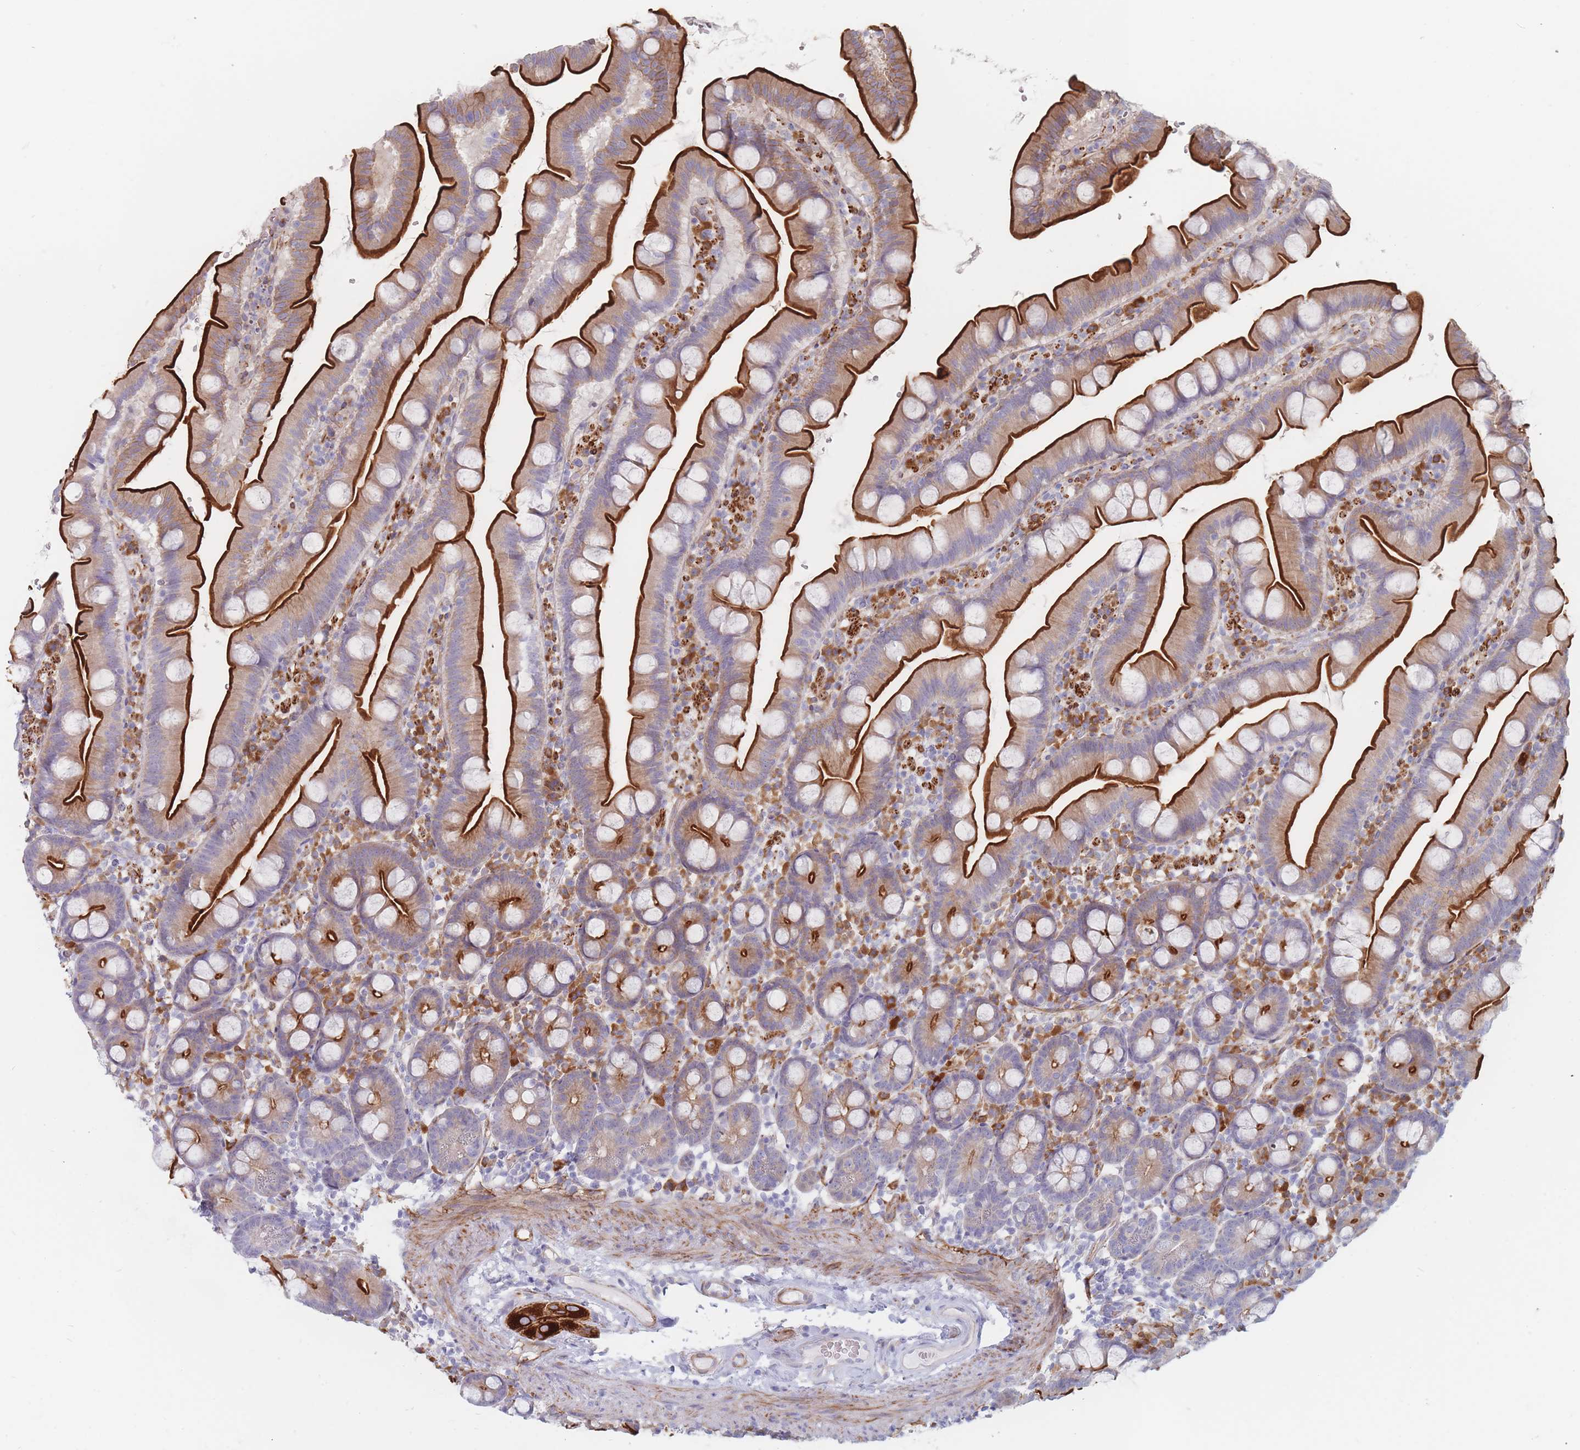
{"staining": {"intensity": "strong", "quantity": ">75%", "location": "cytoplasmic/membranous"}, "tissue": "small intestine", "cell_type": "Glandular cells", "image_type": "normal", "snomed": [{"axis": "morphology", "description": "Normal tissue, NOS"}, {"axis": "topography", "description": "Small intestine"}], "caption": "There is high levels of strong cytoplasmic/membranous expression in glandular cells of benign small intestine, as demonstrated by immunohistochemical staining (brown color).", "gene": "ERBIN", "patient": {"sex": "female", "age": 68}}